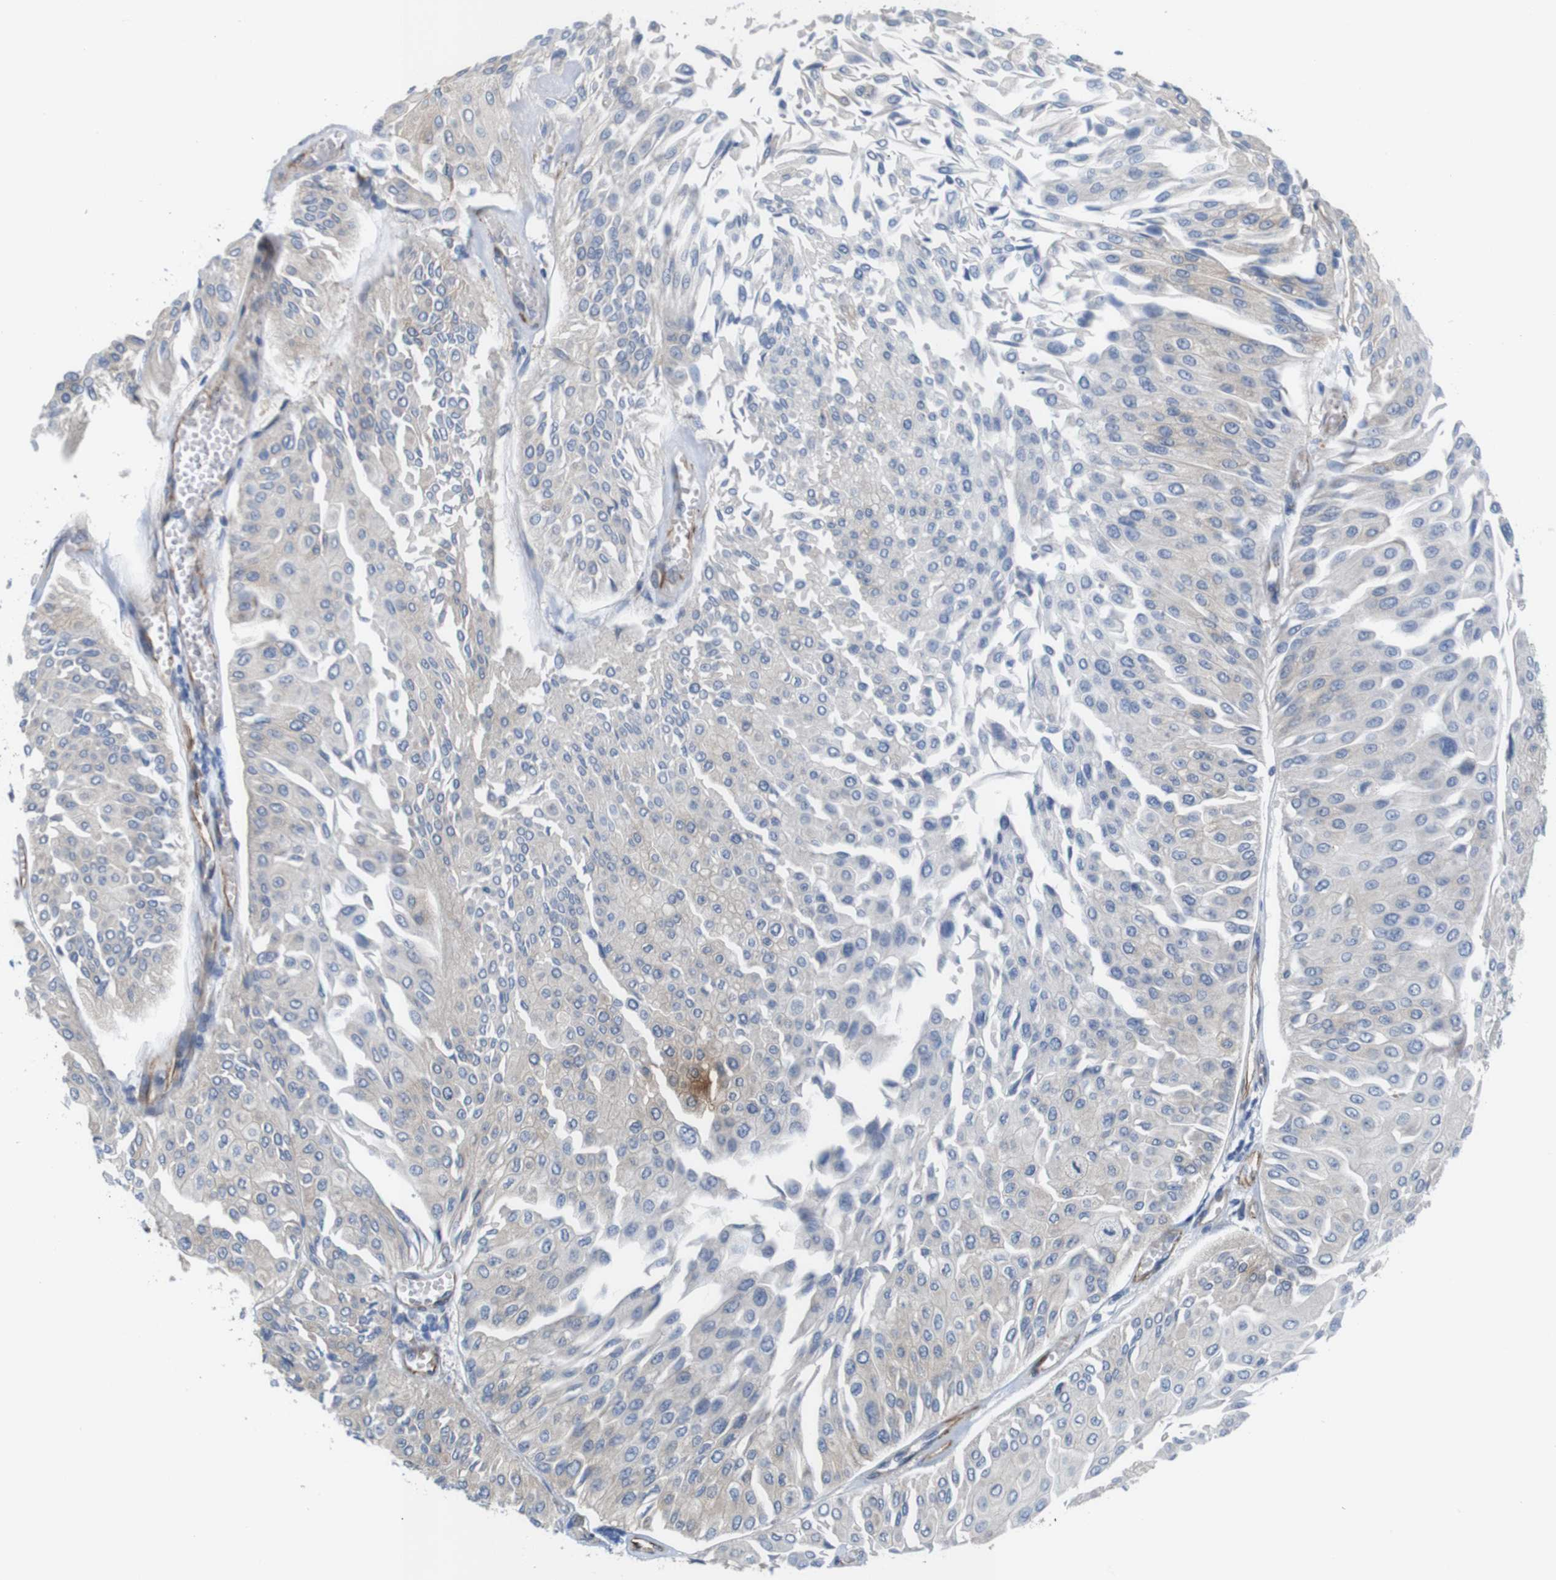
{"staining": {"intensity": "weak", "quantity": "25%-75%", "location": "cytoplasmic/membranous"}, "tissue": "urothelial cancer", "cell_type": "Tumor cells", "image_type": "cancer", "snomed": [{"axis": "morphology", "description": "Urothelial carcinoma, Low grade"}, {"axis": "topography", "description": "Urinary bladder"}], "caption": "Immunohistochemistry (IHC) (DAB (3,3'-diaminobenzidine)) staining of low-grade urothelial carcinoma displays weak cytoplasmic/membranous protein positivity in approximately 25%-75% of tumor cells. (Brightfield microscopy of DAB IHC at high magnification).", "gene": "JPH1", "patient": {"sex": "male", "age": 67}}